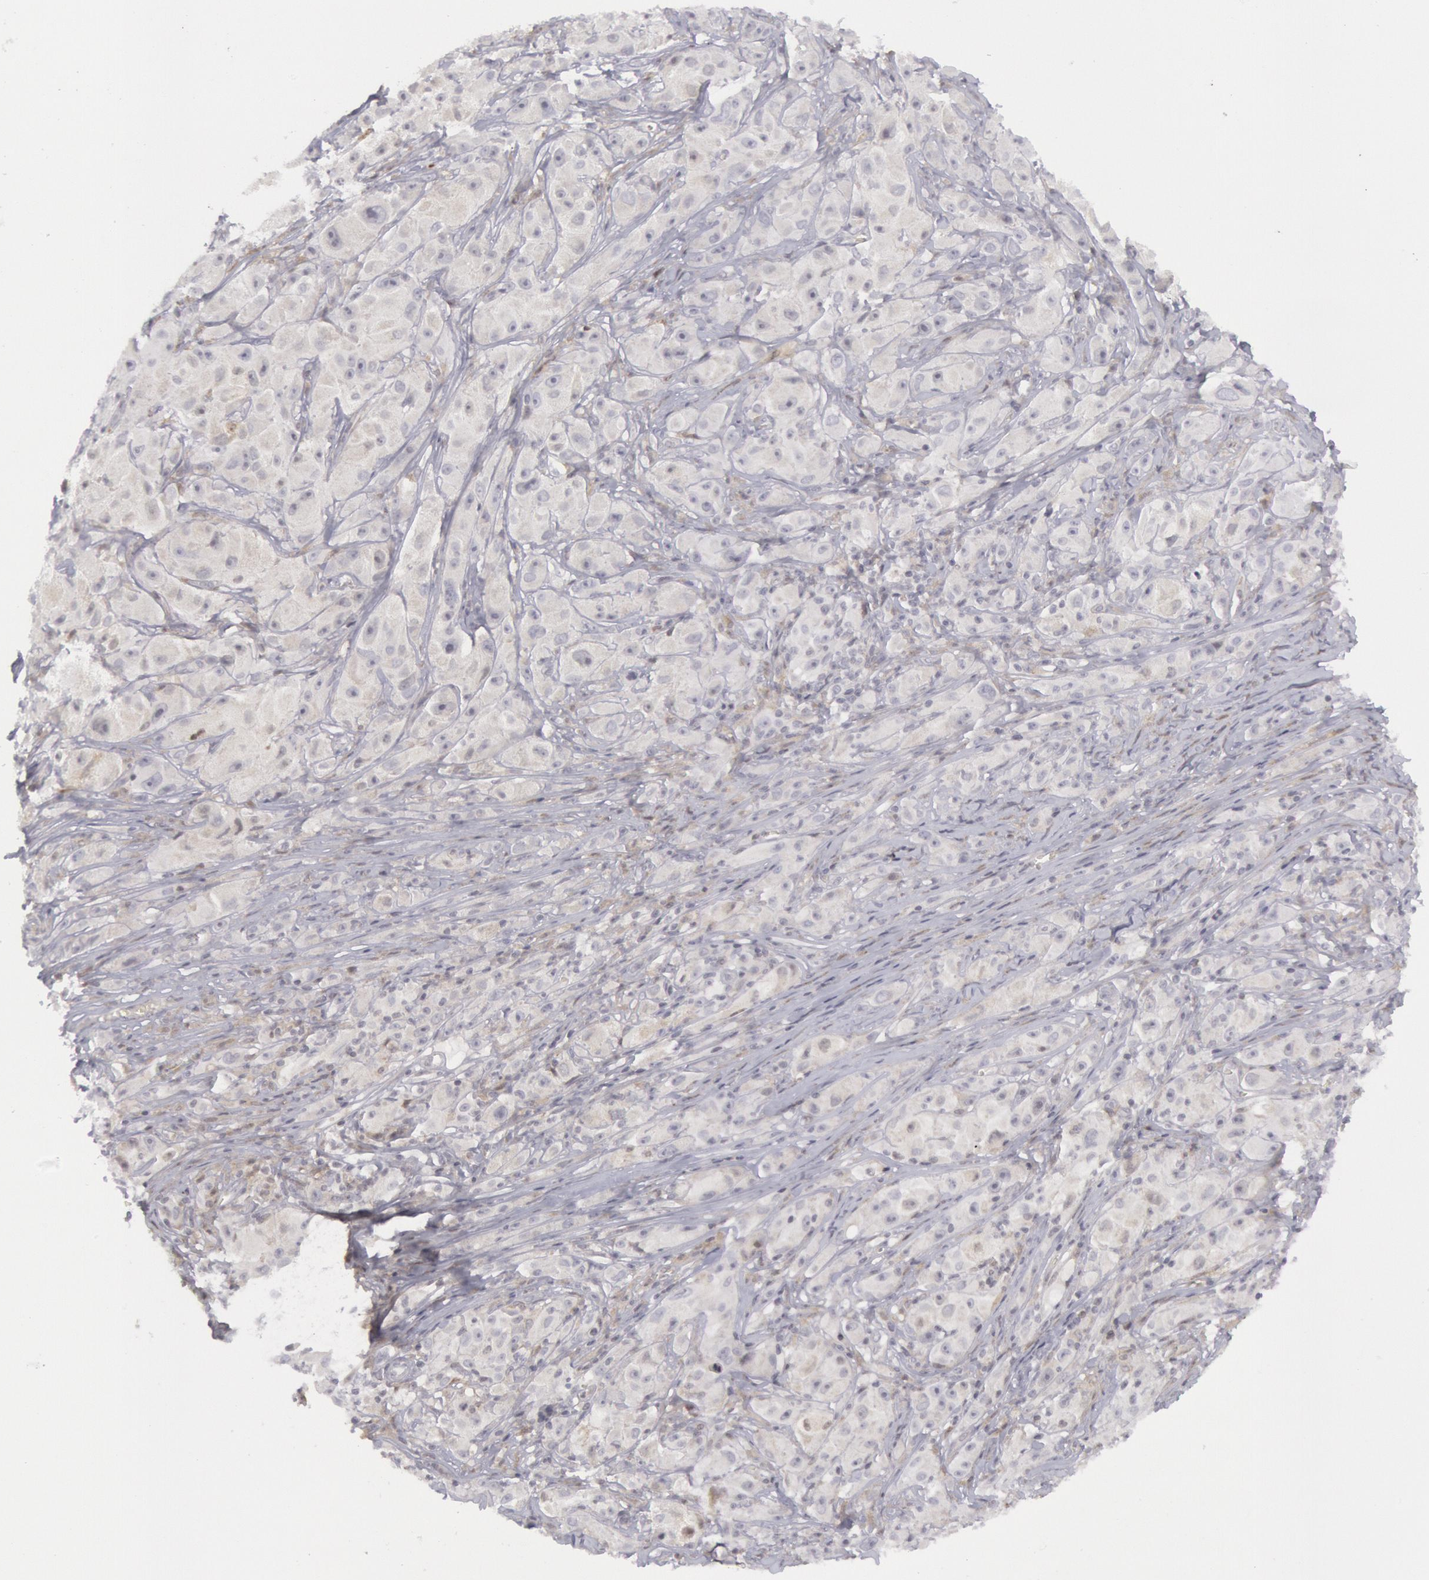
{"staining": {"intensity": "negative", "quantity": "none", "location": "none"}, "tissue": "melanoma", "cell_type": "Tumor cells", "image_type": "cancer", "snomed": [{"axis": "morphology", "description": "Malignant melanoma, NOS"}, {"axis": "topography", "description": "Skin"}], "caption": "Human melanoma stained for a protein using immunohistochemistry (IHC) exhibits no expression in tumor cells.", "gene": "PTGS2", "patient": {"sex": "male", "age": 56}}